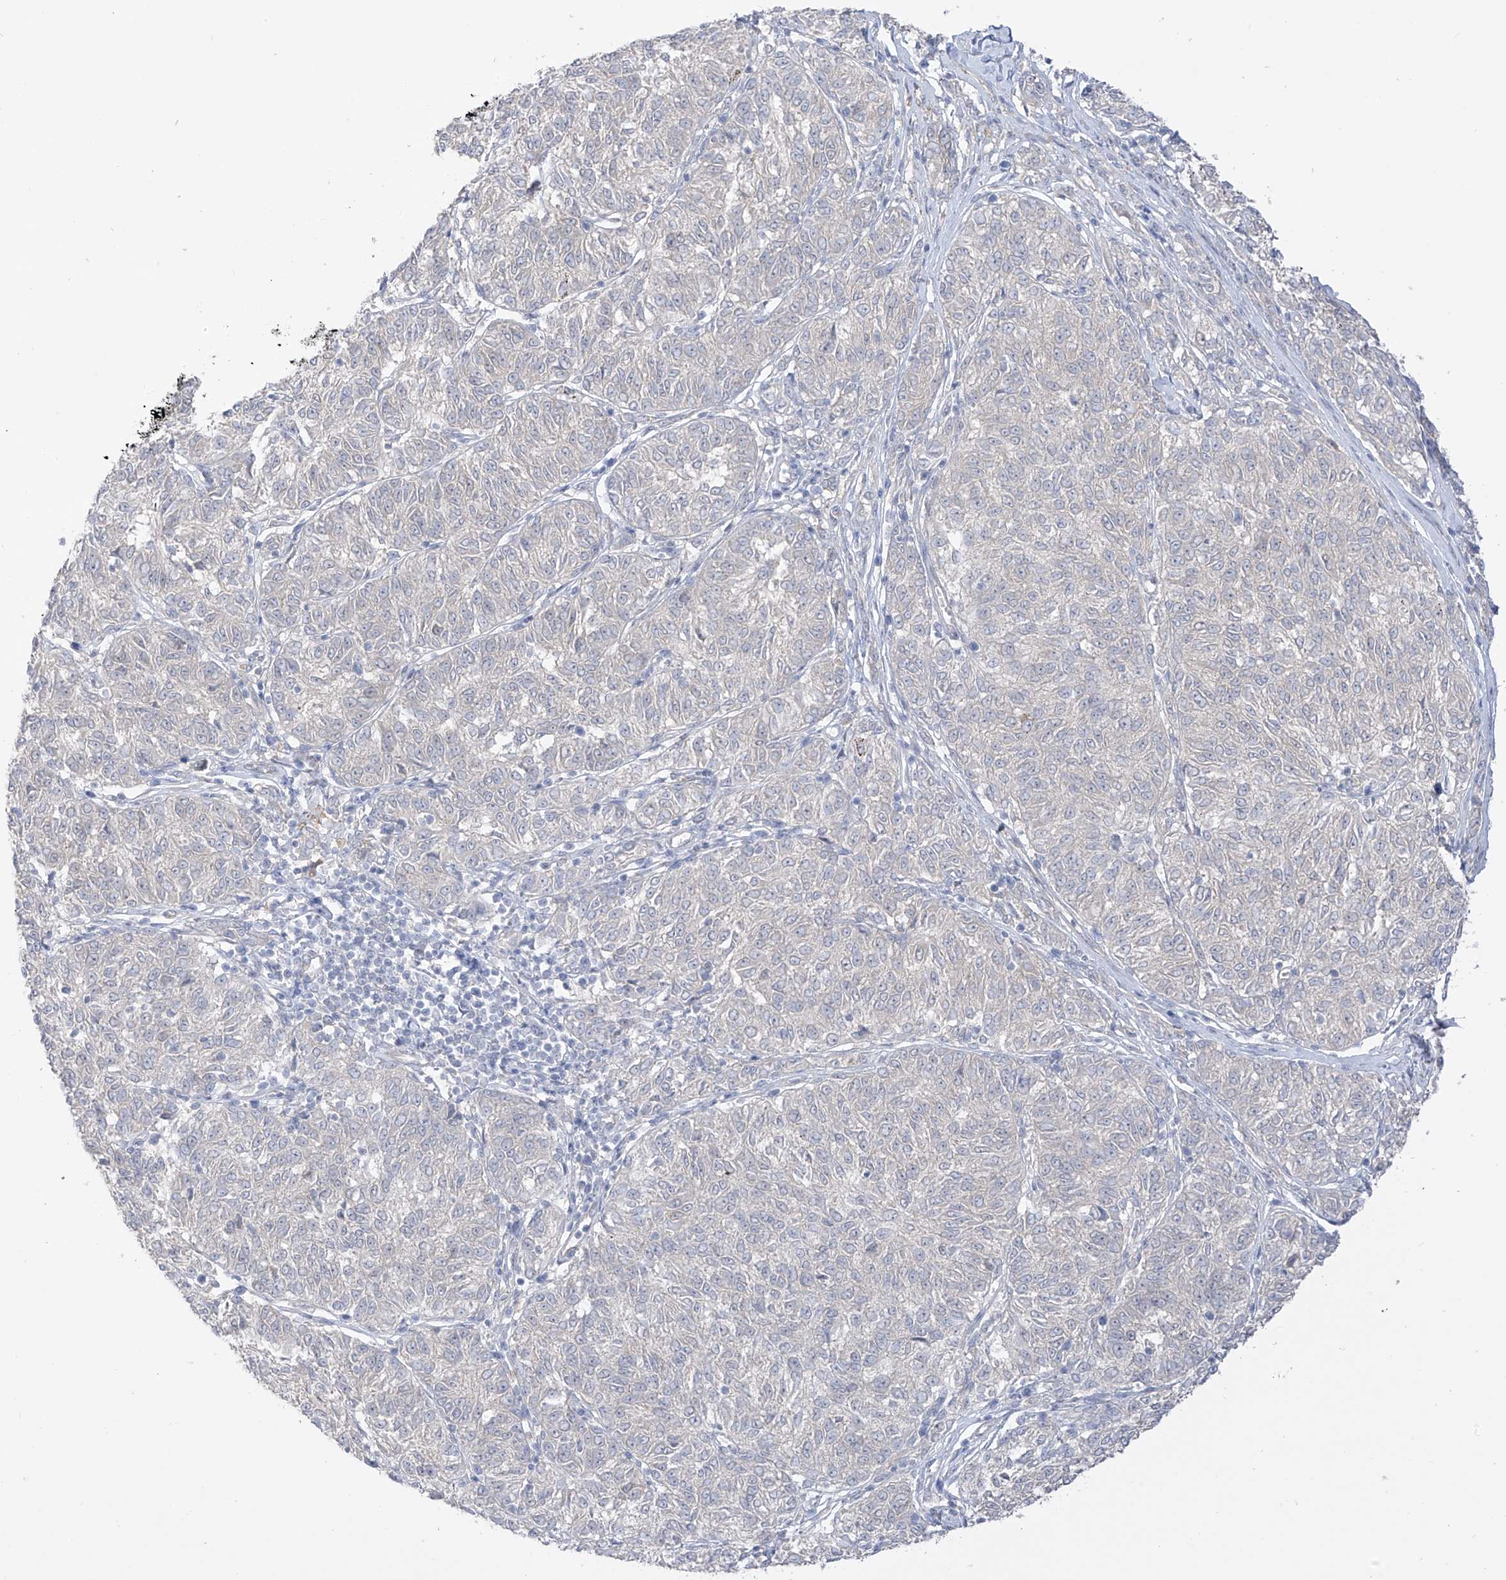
{"staining": {"intensity": "negative", "quantity": "none", "location": "none"}, "tissue": "melanoma", "cell_type": "Tumor cells", "image_type": "cancer", "snomed": [{"axis": "morphology", "description": "Malignant melanoma, NOS"}, {"axis": "topography", "description": "Skin"}], "caption": "IHC image of neoplastic tissue: malignant melanoma stained with DAB (3,3'-diaminobenzidine) demonstrates no significant protein positivity in tumor cells.", "gene": "EIPR1", "patient": {"sex": "female", "age": 72}}